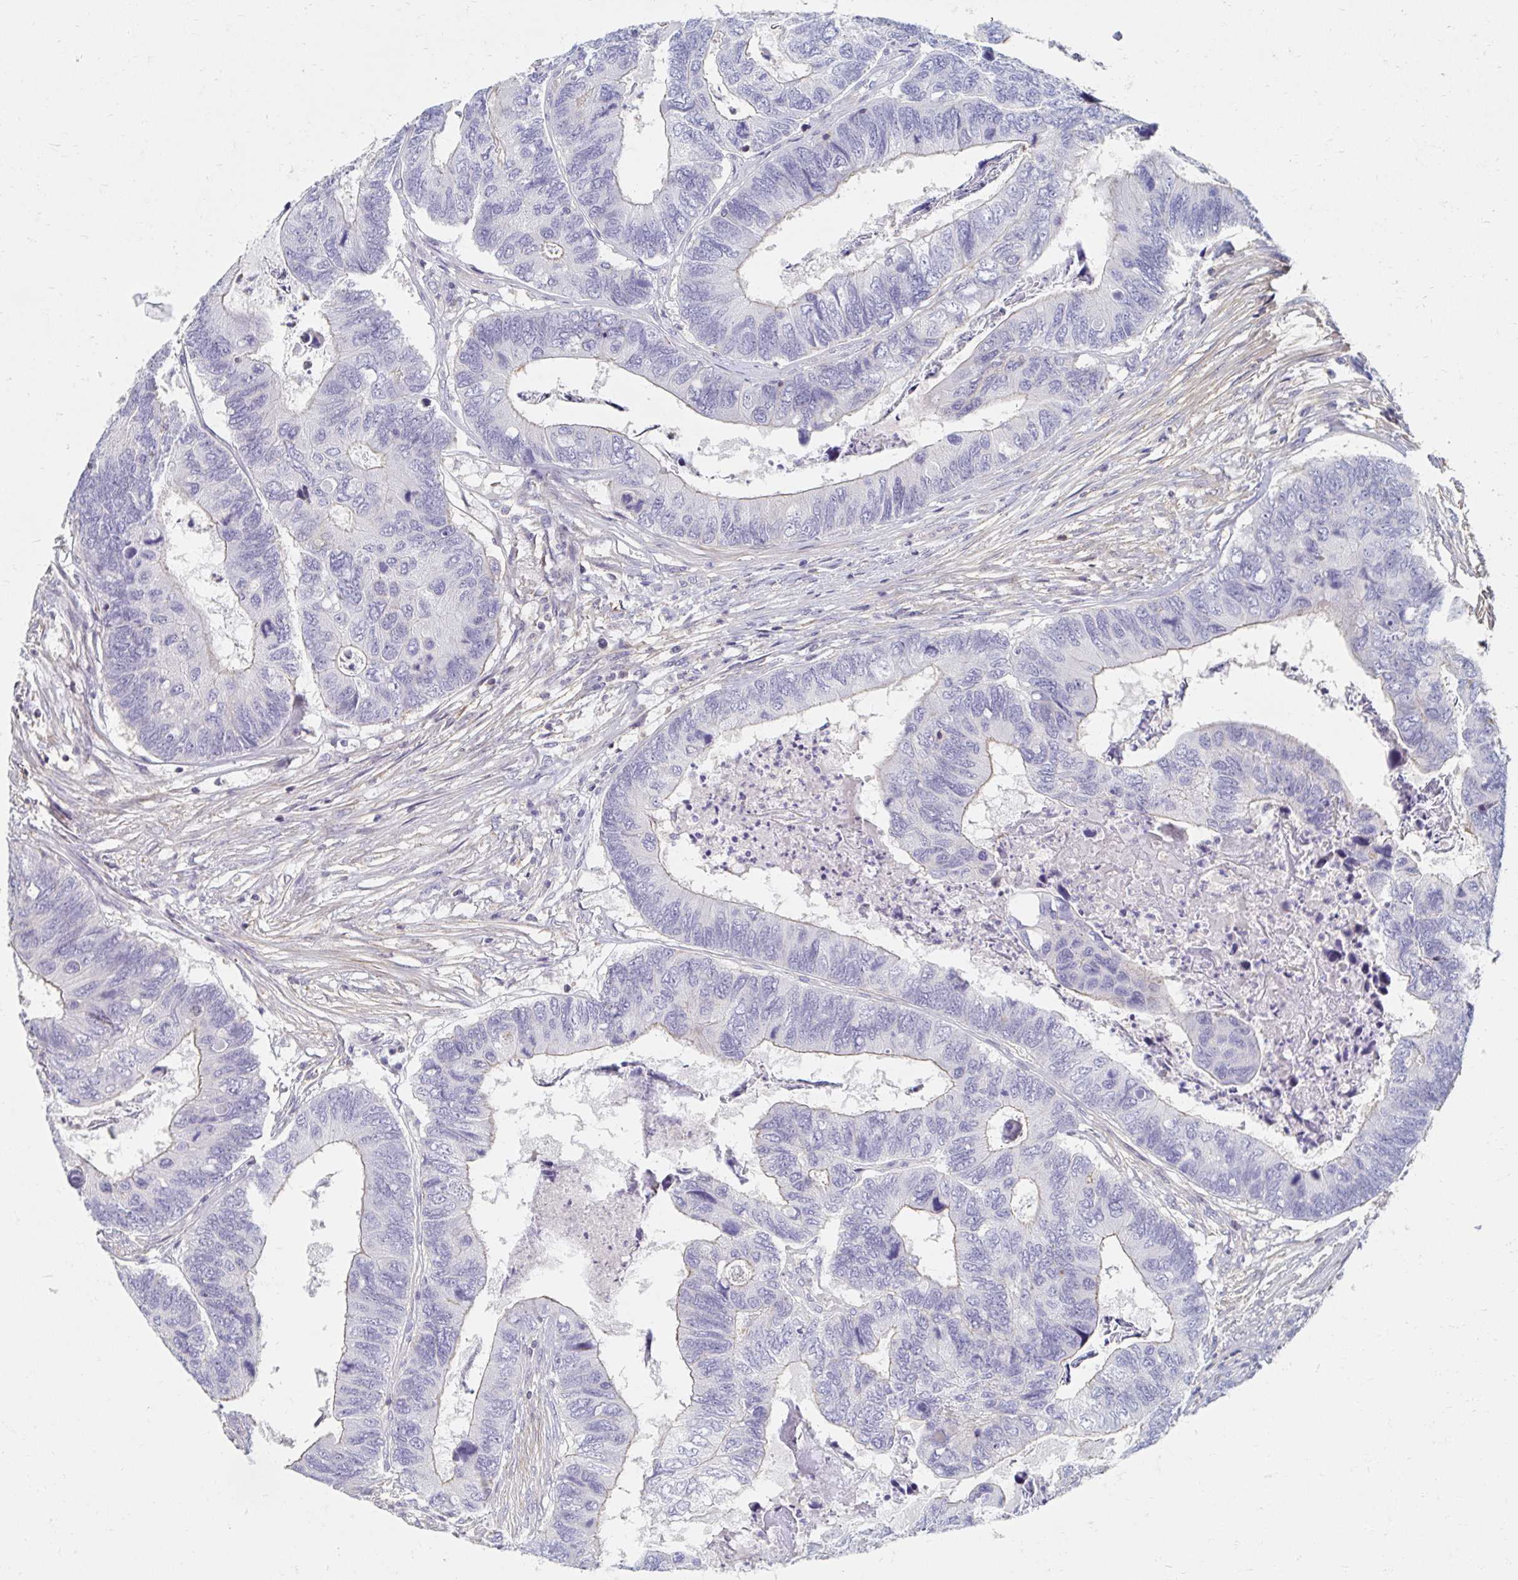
{"staining": {"intensity": "weak", "quantity": "<25%", "location": "cytoplasmic/membranous"}, "tissue": "colorectal cancer", "cell_type": "Tumor cells", "image_type": "cancer", "snomed": [{"axis": "morphology", "description": "Adenocarcinoma, NOS"}, {"axis": "topography", "description": "Colon"}], "caption": "A micrograph of colorectal adenocarcinoma stained for a protein reveals no brown staining in tumor cells.", "gene": "MYLK2", "patient": {"sex": "female", "age": 67}}